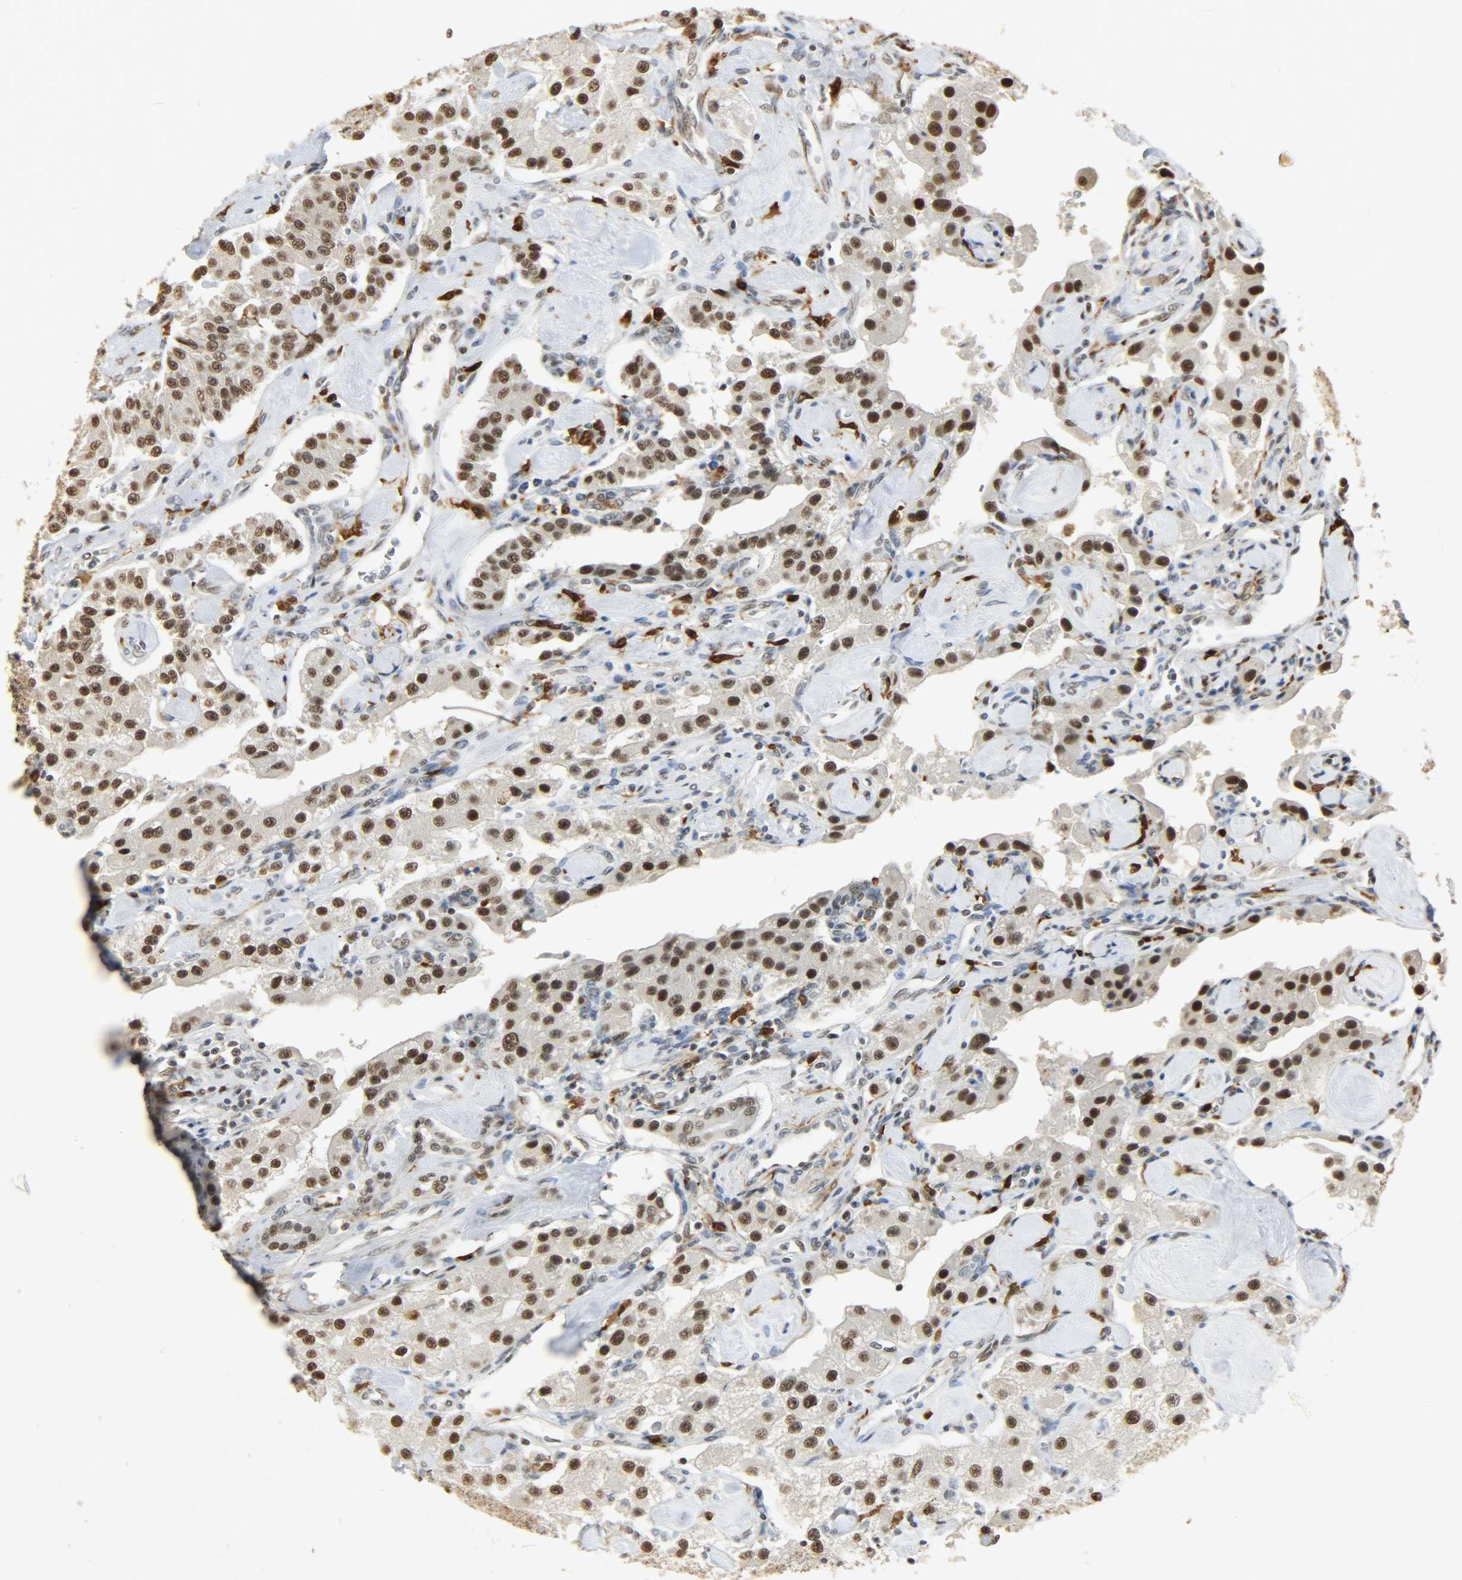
{"staining": {"intensity": "strong", "quantity": ">75%", "location": "nuclear"}, "tissue": "carcinoid", "cell_type": "Tumor cells", "image_type": "cancer", "snomed": [{"axis": "morphology", "description": "Carcinoid, malignant, NOS"}, {"axis": "topography", "description": "Pancreas"}], "caption": "Malignant carcinoid stained with a protein marker displays strong staining in tumor cells.", "gene": "NGFR", "patient": {"sex": "male", "age": 41}}